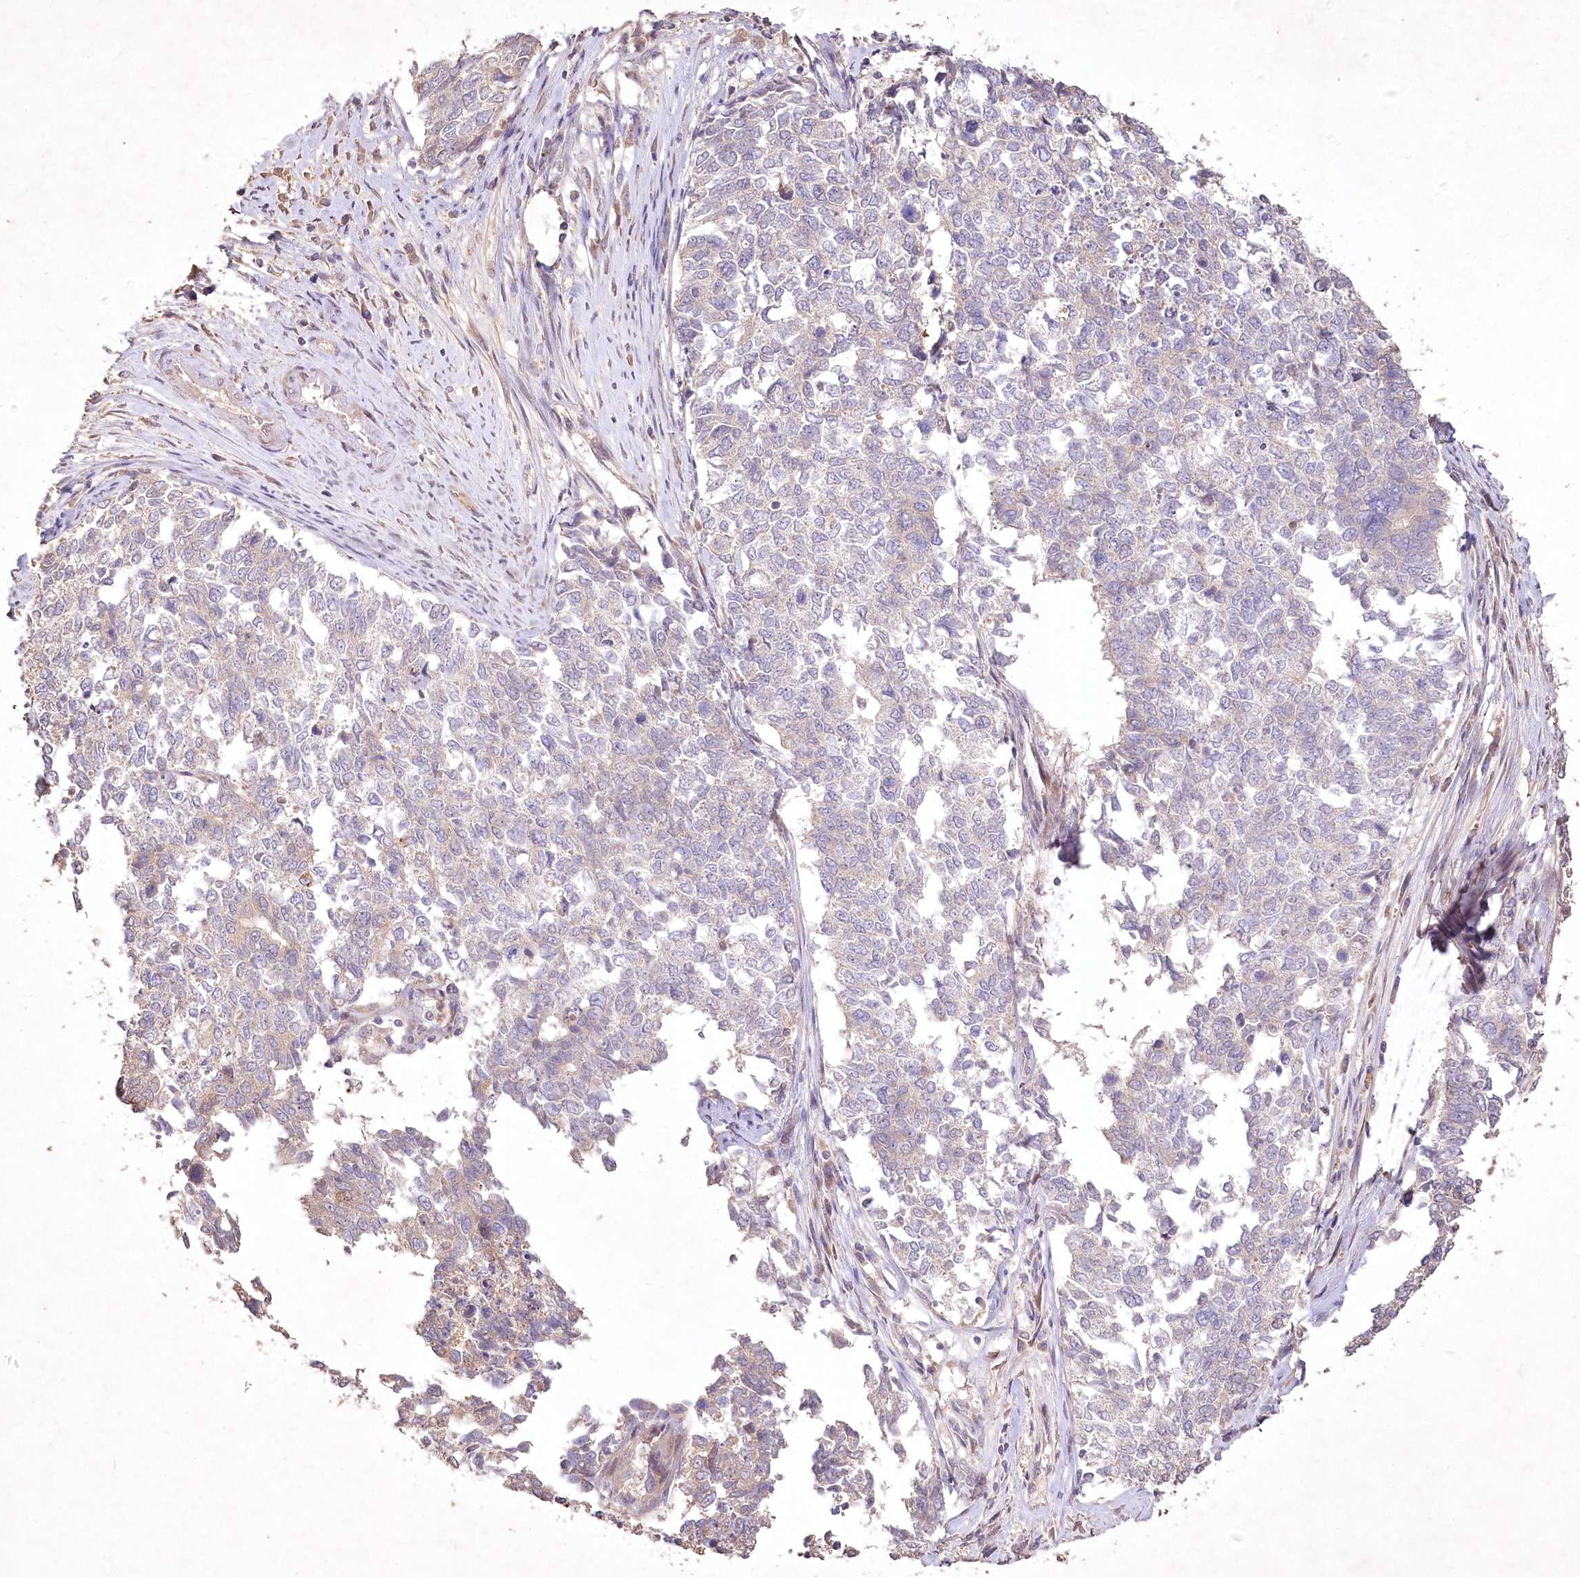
{"staining": {"intensity": "weak", "quantity": "<25%", "location": "cytoplasmic/membranous"}, "tissue": "cervical cancer", "cell_type": "Tumor cells", "image_type": "cancer", "snomed": [{"axis": "morphology", "description": "Squamous cell carcinoma, NOS"}, {"axis": "topography", "description": "Cervix"}], "caption": "Tumor cells show no significant protein expression in cervical squamous cell carcinoma. (IHC, brightfield microscopy, high magnification).", "gene": "IRAK1BP1", "patient": {"sex": "female", "age": 63}}